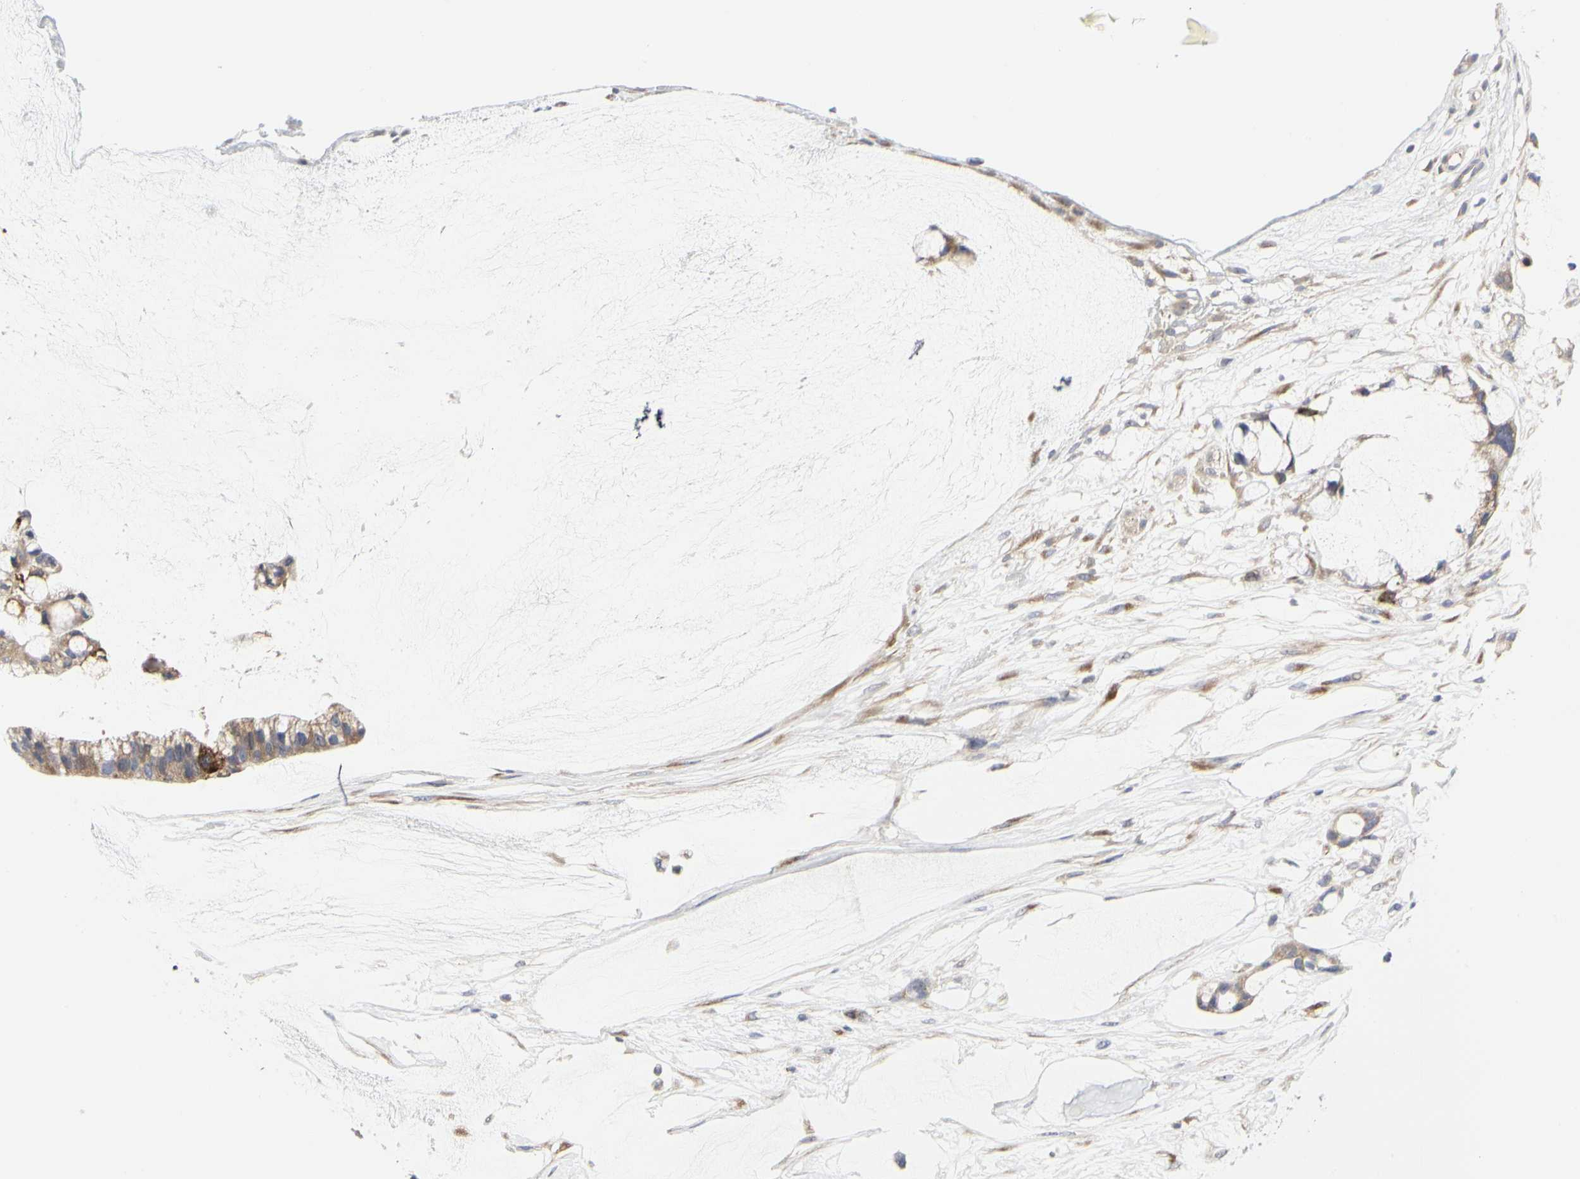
{"staining": {"intensity": "moderate", "quantity": ">75%", "location": "cytoplasmic/membranous"}, "tissue": "ovarian cancer", "cell_type": "Tumor cells", "image_type": "cancer", "snomed": [{"axis": "morphology", "description": "Cystadenocarcinoma, mucinous, NOS"}, {"axis": "topography", "description": "Ovary"}], "caption": "Ovarian mucinous cystadenocarcinoma stained with immunohistochemistry demonstrates moderate cytoplasmic/membranous staining in approximately >75% of tumor cells. The protein of interest is shown in brown color, while the nuclei are stained blue.", "gene": "SHANK2", "patient": {"sex": "female", "age": 39}}